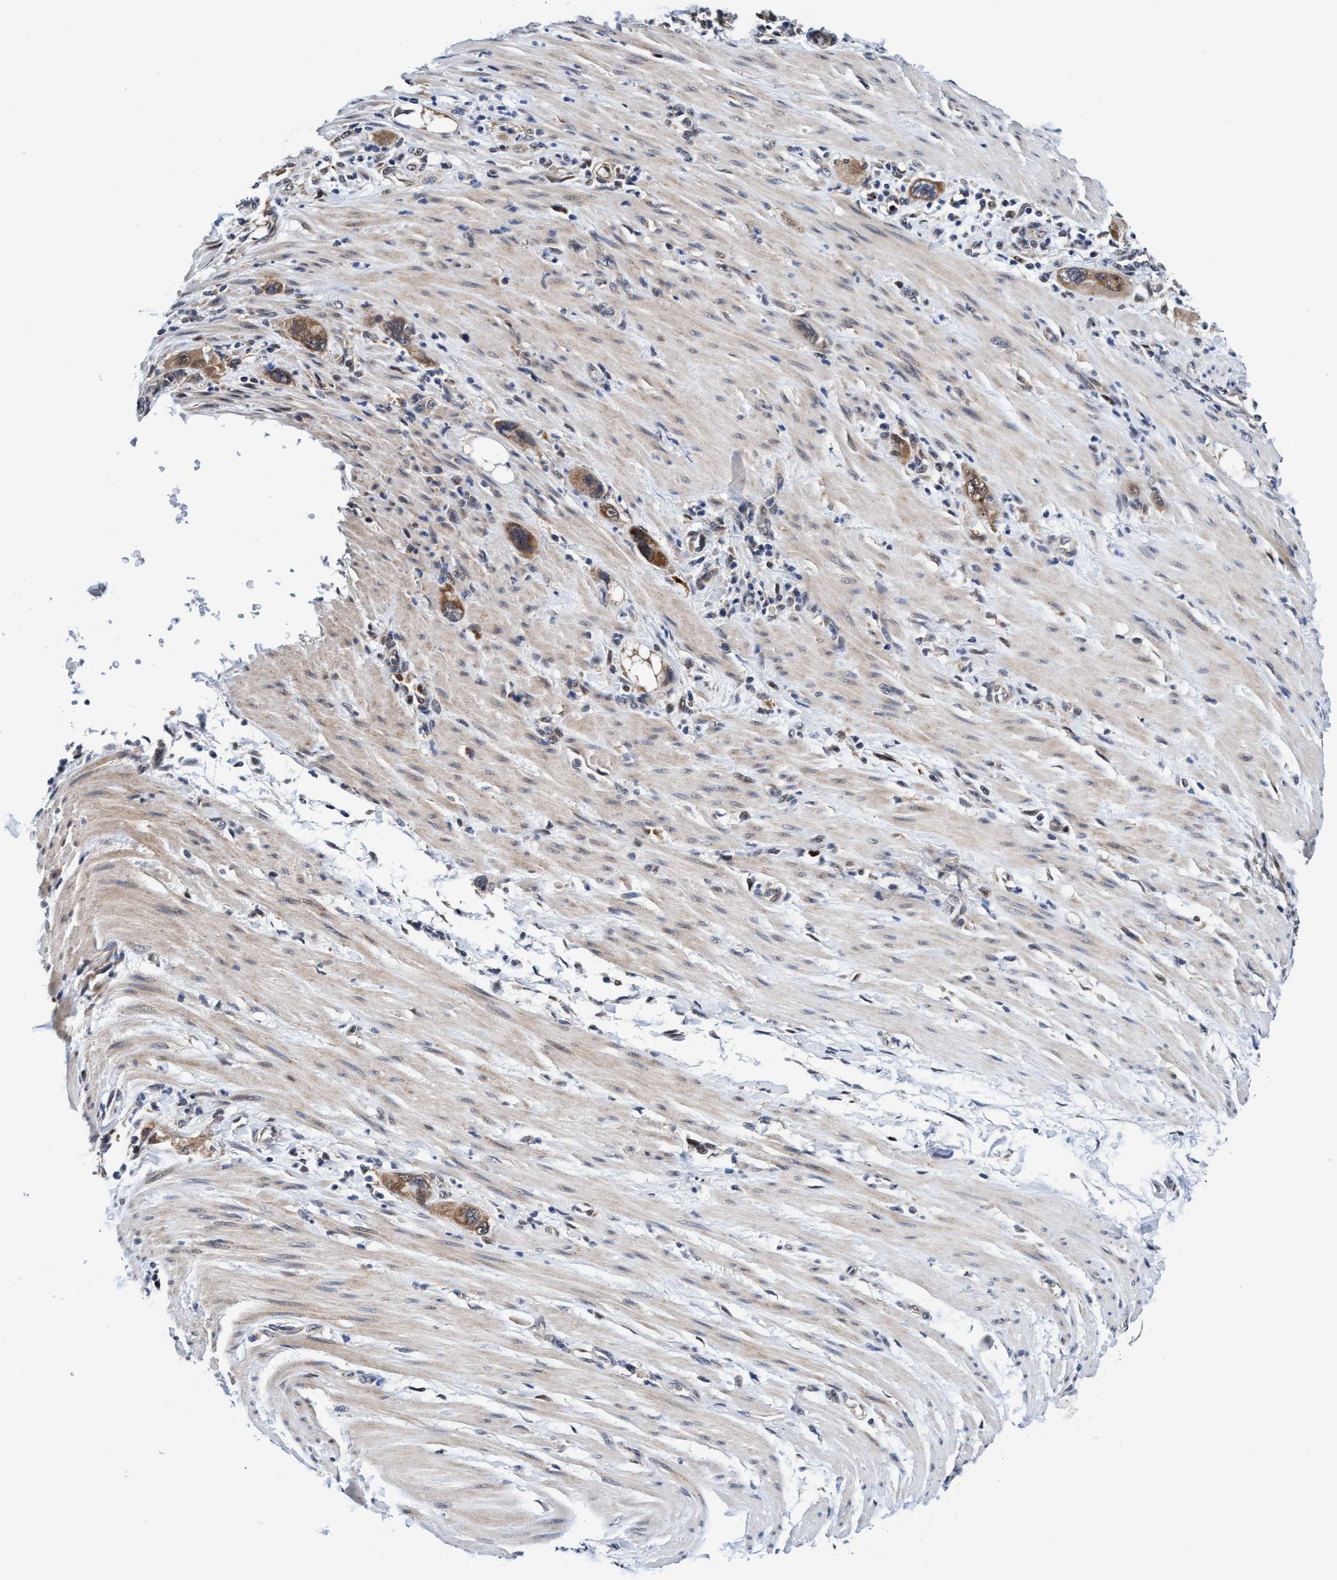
{"staining": {"intensity": "moderate", "quantity": ">75%", "location": "cytoplasmic/membranous"}, "tissue": "pancreatic cancer", "cell_type": "Tumor cells", "image_type": "cancer", "snomed": [{"axis": "morphology", "description": "Adenocarcinoma, NOS"}, {"axis": "topography", "description": "Pancreas"}], "caption": "High-power microscopy captured an immunohistochemistry micrograph of pancreatic adenocarcinoma, revealing moderate cytoplasmic/membranous staining in about >75% of tumor cells. (IHC, brightfield microscopy, high magnification).", "gene": "AGAP2", "patient": {"sex": "female", "age": 70}}